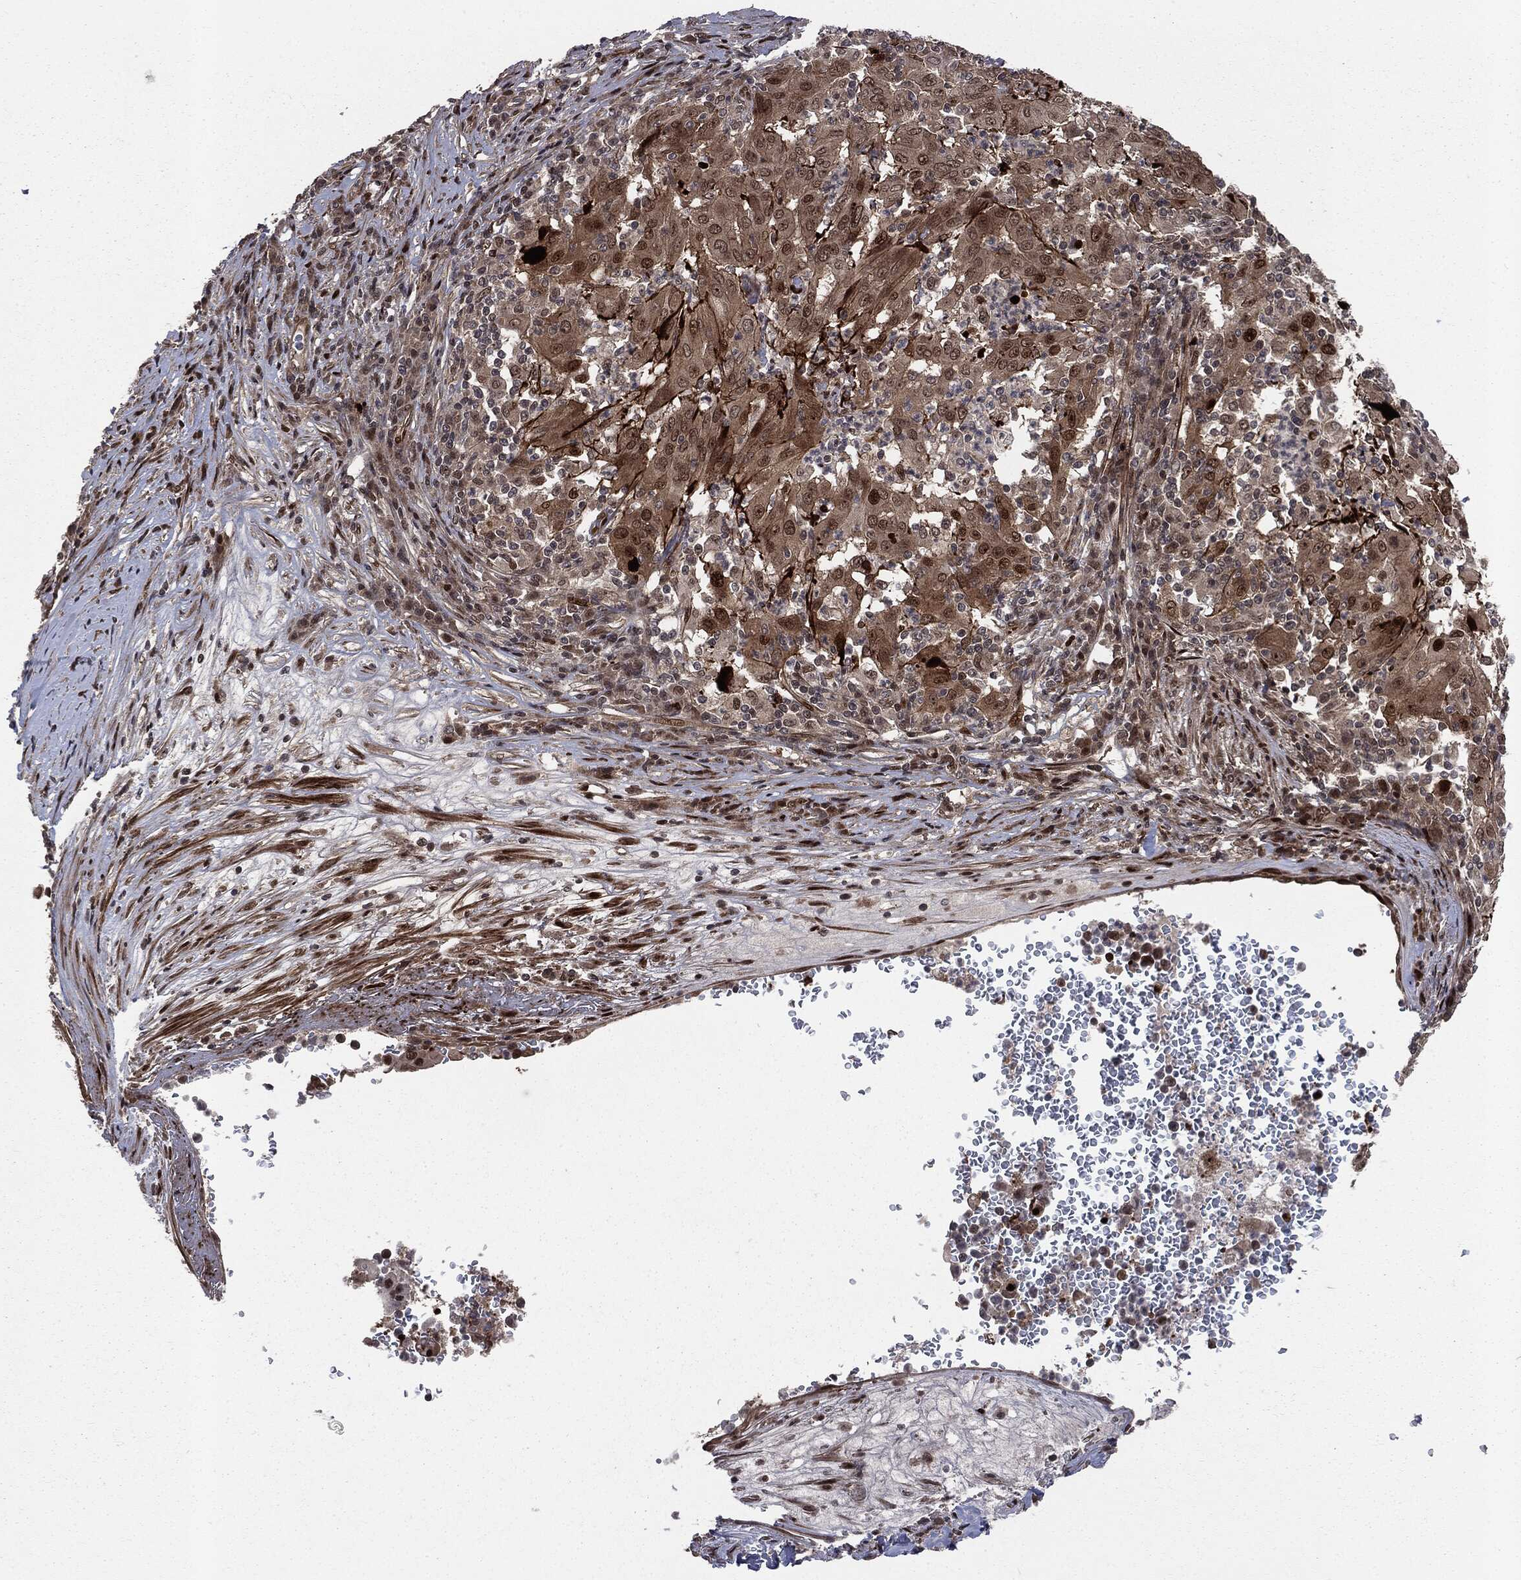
{"staining": {"intensity": "strong", "quantity": "<25%", "location": "cytoplasmic/membranous,nuclear"}, "tissue": "pancreatic cancer", "cell_type": "Tumor cells", "image_type": "cancer", "snomed": [{"axis": "morphology", "description": "Adenocarcinoma, NOS"}, {"axis": "topography", "description": "Pancreas"}], "caption": "Brown immunohistochemical staining in pancreatic adenocarcinoma demonstrates strong cytoplasmic/membranous and nuclear expression in about <25% of tumor cells.", "gene": "SMAD4", "patient": {"sex": "male", "age": 63}}